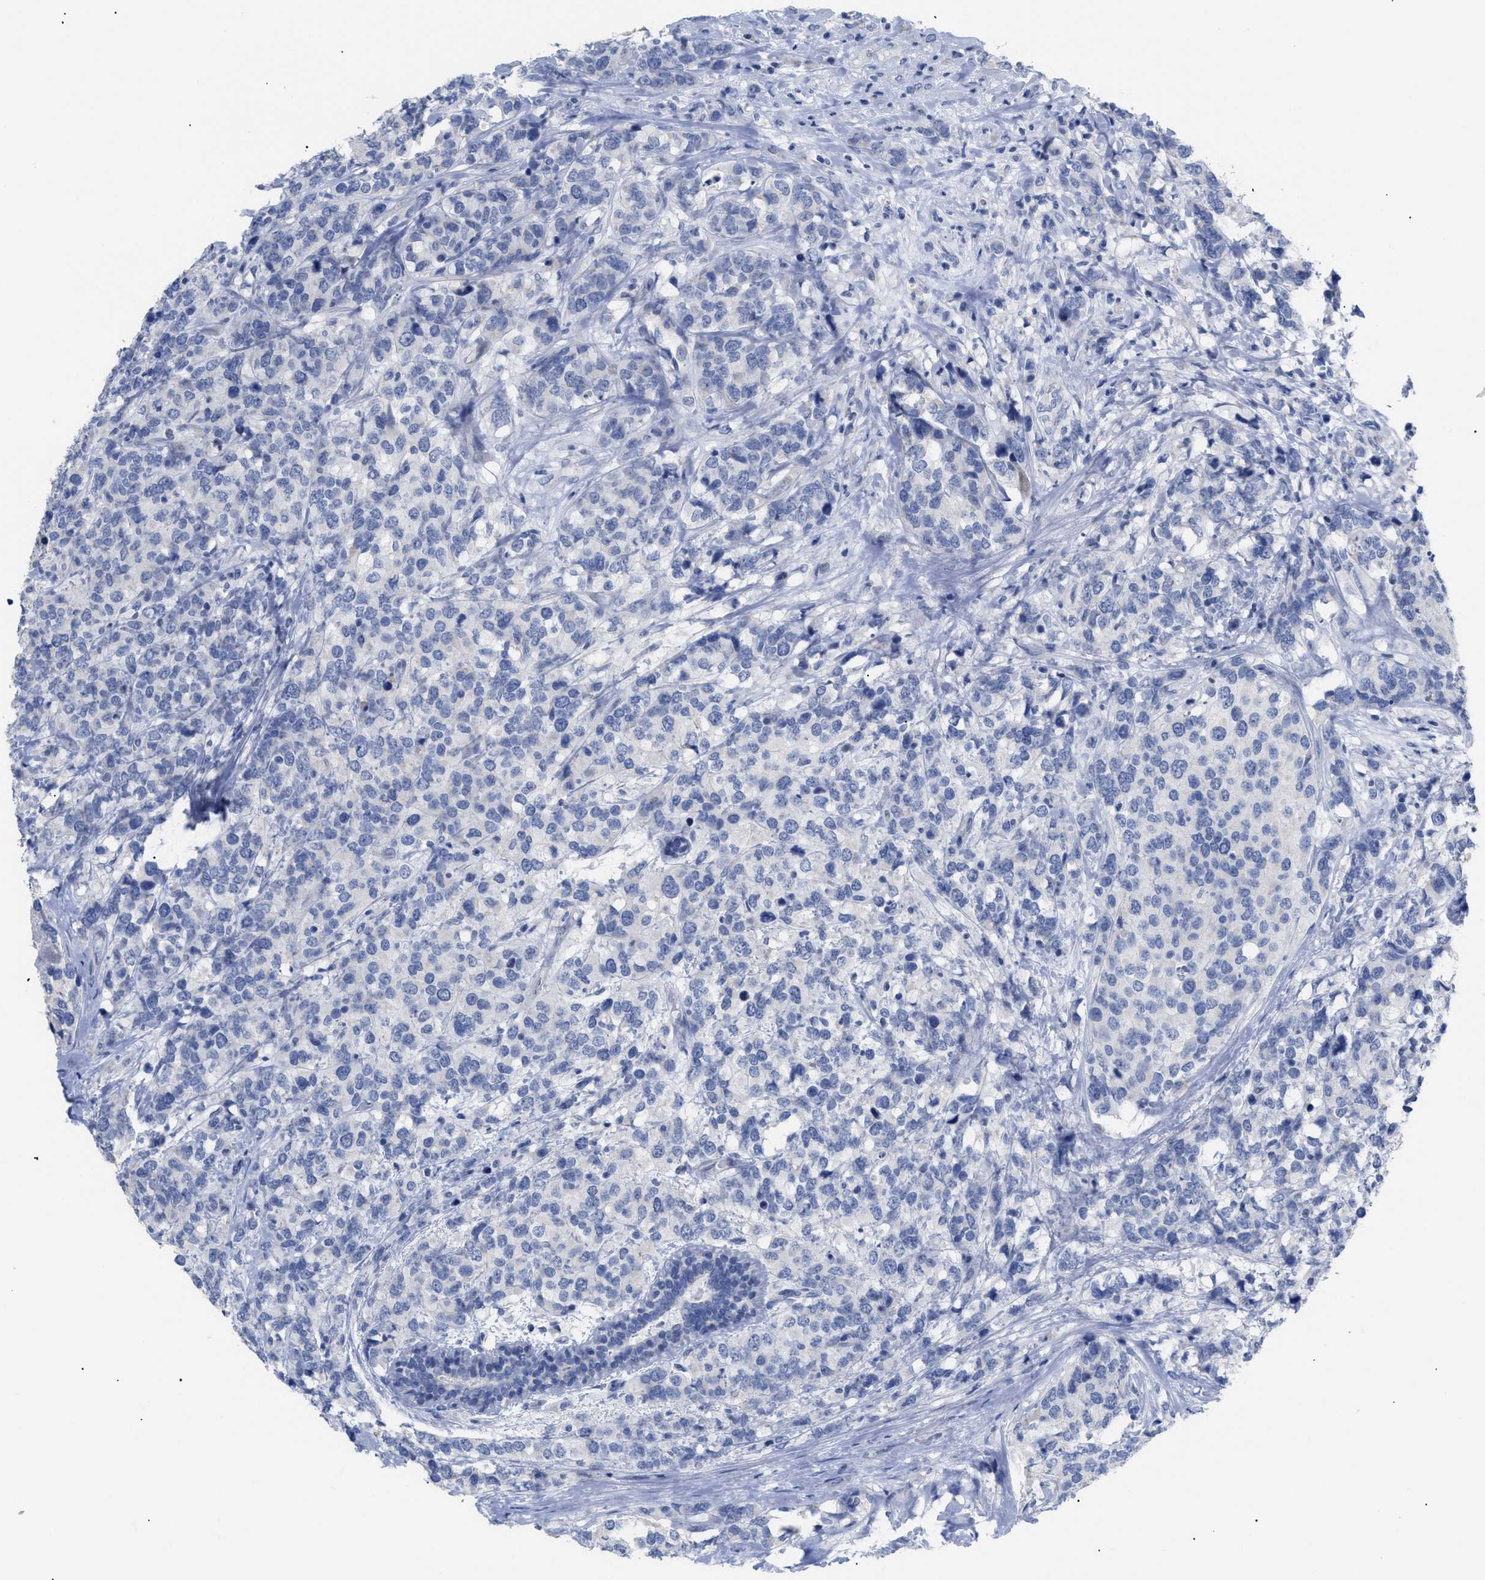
{"staining": {"intensity": "negative", "quantity": "none", "location": "none"}, "tissue": "breast cancer", "cell_type": "Tumor cells", "image_type": "cancer", "snomed": [{"axis": "morphology", "description": "Lobular carcinoma"}, {"axis": "topography", "description": "Breast"}], "caption": "Immunohistochemical staining of human breast cancer (lobular carcinoma) demonstrates no significant positivity in tumor cells.", "gene": "CAV3", "patient": {"sex": "female", "age": 59}}